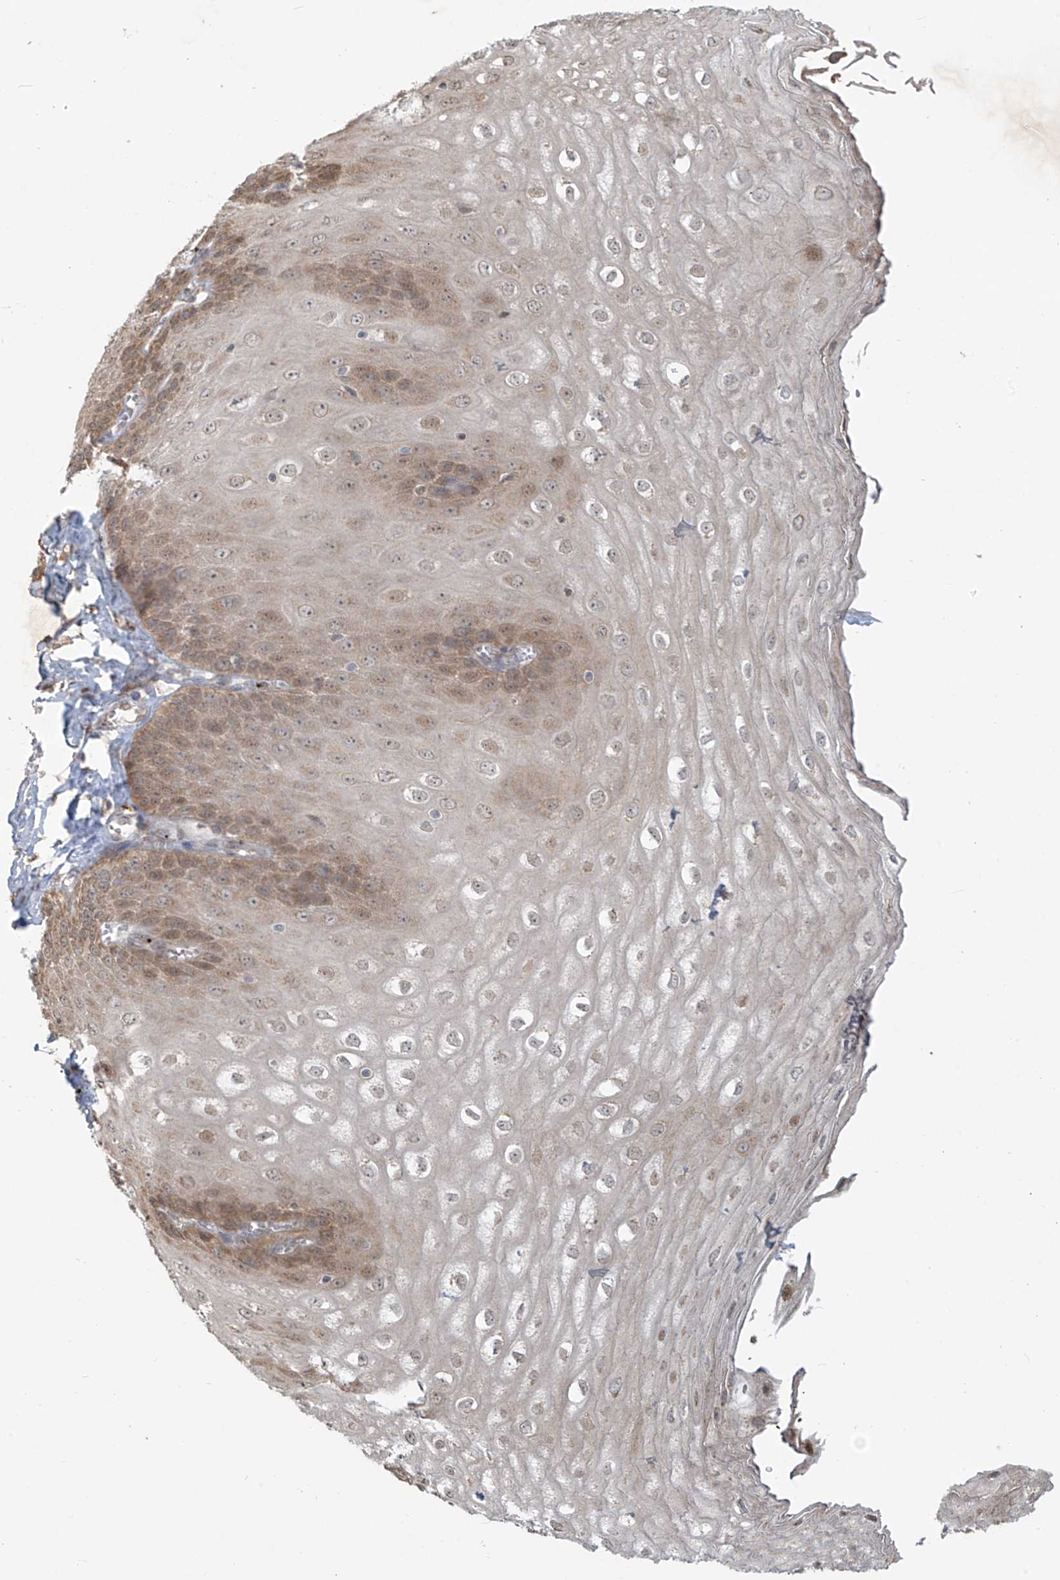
{"staining": {"intensity": "moderate", "quantity": "25%-75%", "location": "cytoplasmic/membranous,nuclear"}, "tissue": "esophagus", "cell_type": "Squamous epithelial cells", "image_type": "normal", "snomed": [{"axis": "morphology", "description": "Normal tissue, NOS"}, {"axis": "topography", "description": "Esophagus"}], "caption": "A brown stain highlights moderate cytoplasmic/membranous,nuclear positivity of a protein in squamous epithelial cells of unremarkable human esophagus.", "gene": "PLEKHM3", "patient": {"sex": "male", "age": 60}}